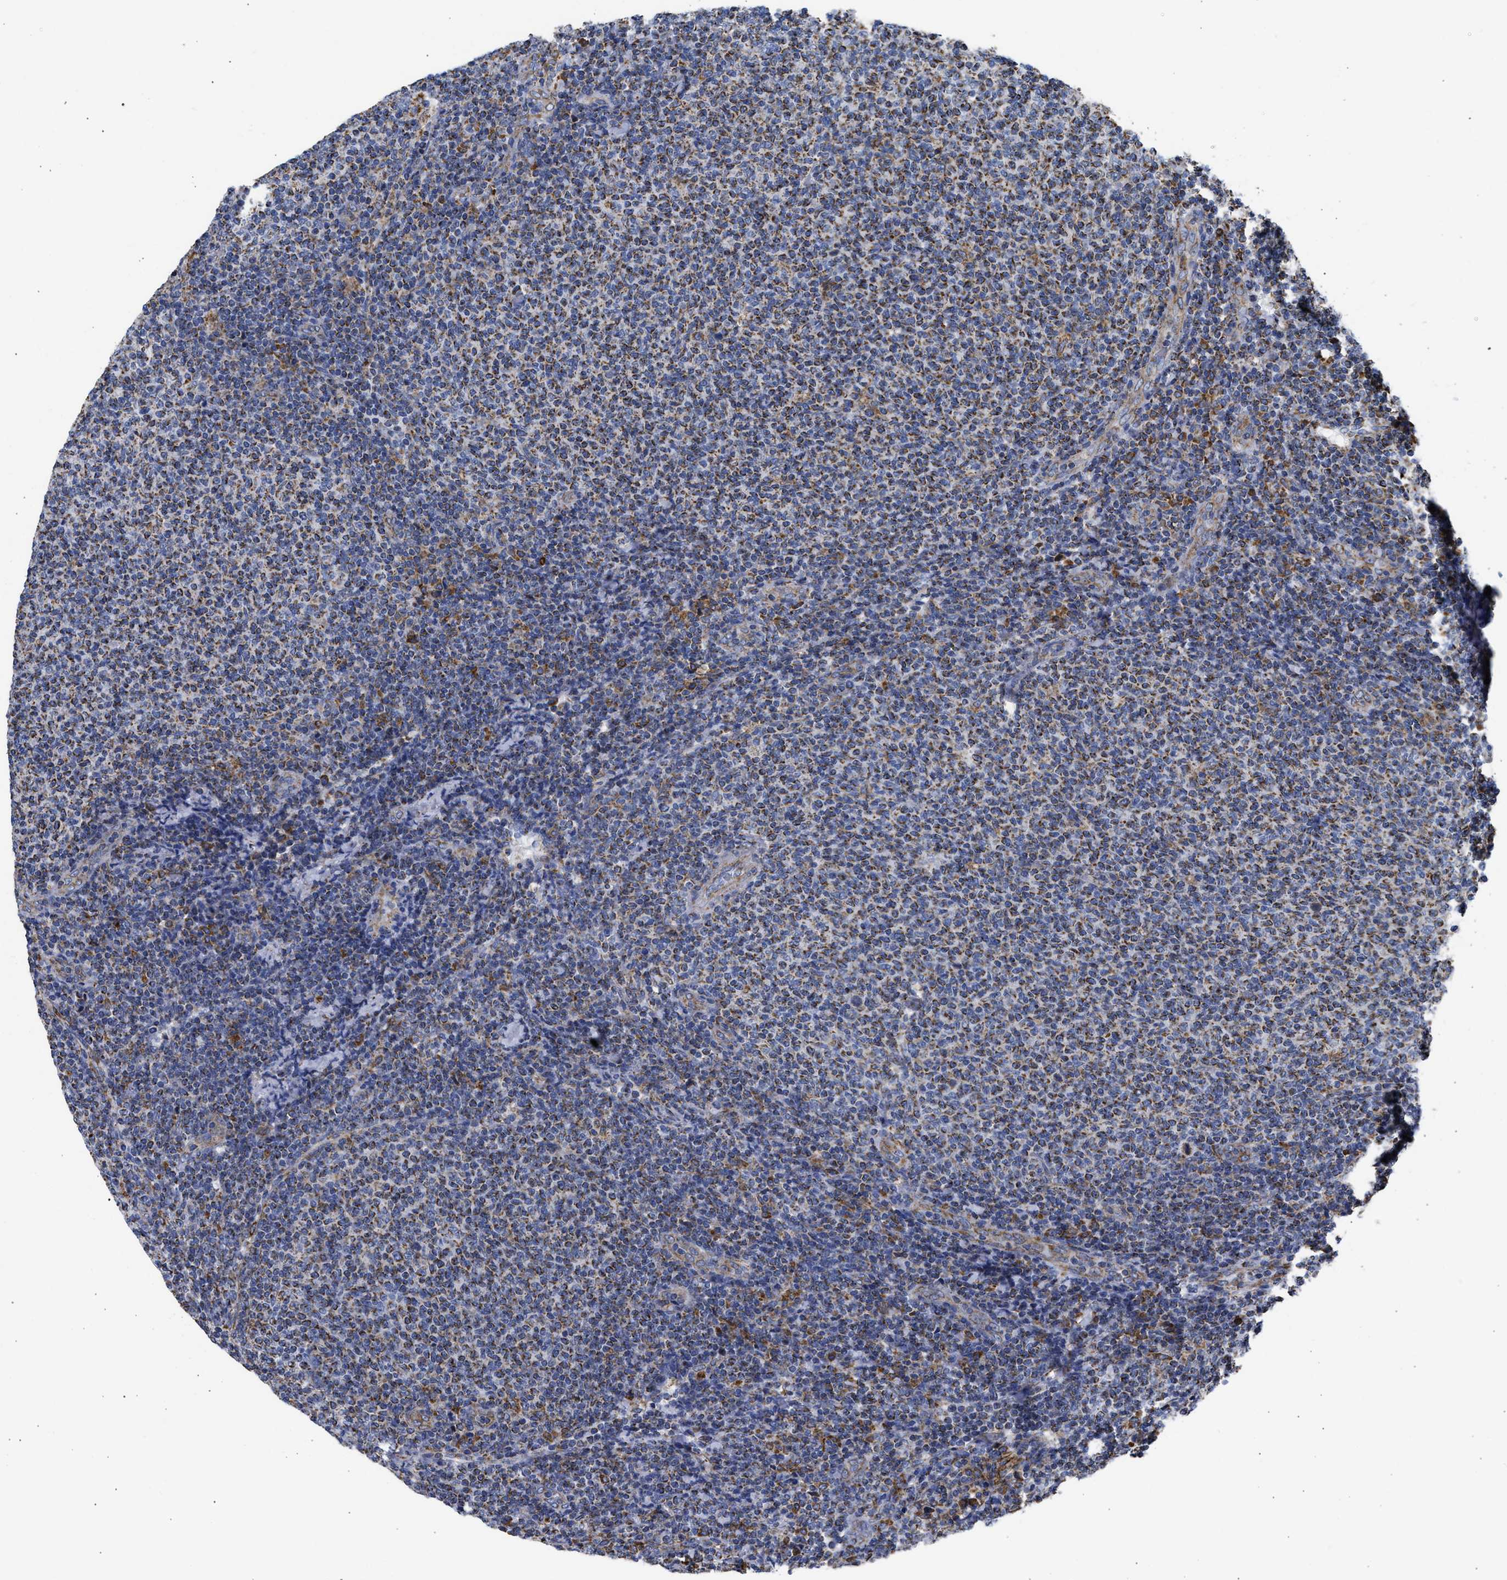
{"staining": {"intensity": "moderate", "quantity": ">75%", "location": "cytoplasmic/membranous"}, "tissue": "lymphoma", "cell_type": "Tumor cells", "image_type": "cancer", "snomed": [{"axis": "morphology", "description": "Malignant lymphoma, non-Hodgkin's type, Low grade"}, {"axis": "topography", "description": "Lymph node"}], "caption": "Immunohistochemistry photomicrograph of neoplastic tissue: malignant lymphoma, non-Hodgkin's type (low-grade) stained using immunohistochemistry (IHC) shows medium levels of moderate protein expression localized specifically in the cytoplasmic/membranous of tumor cells, appearing as a cytoplasmic/membranous brown color.", "gene": "CYCS", "patient": {"sex": "male", "age": 66}}